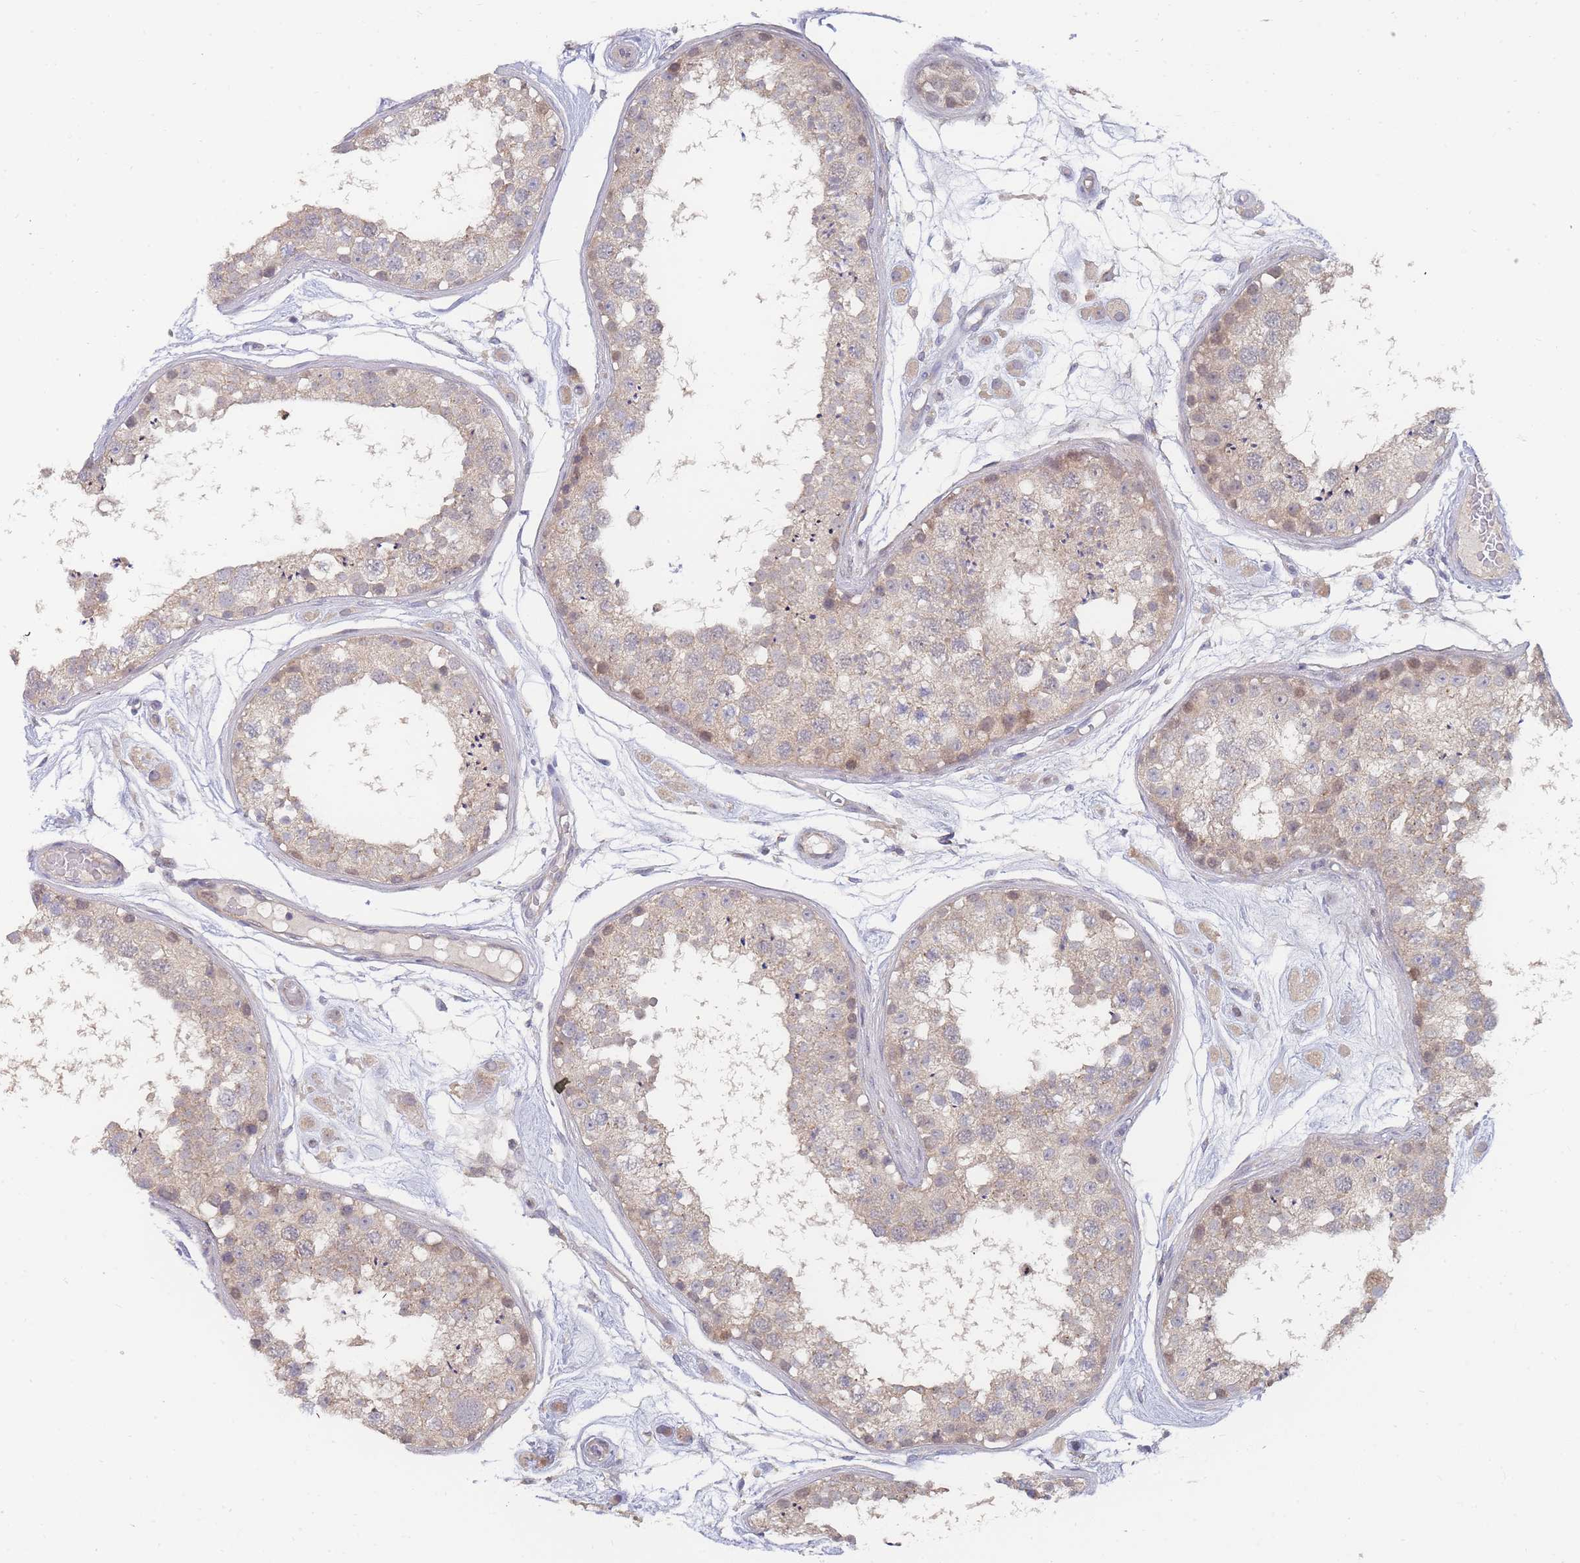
{"staining": {"intensity": "weak", "quantity": "<25%", "location": "cytoplasmic/membranous"}, "tissue": "testis", "cell_type": "Cells in seminiferous ducts", "image_type": "normal", "snomed": [{"axis": "morphology", "description": "Normal tissue, NOS"}, {"axis": "topography", "description": "Testis"}], "caption": "The immunohistochemistry (IHC) micrograph has no significant positivity in cells in seminiferous ducts of testis.", "gene": "SLC35F5", "patient": {"sex": "male", "age": 25}}